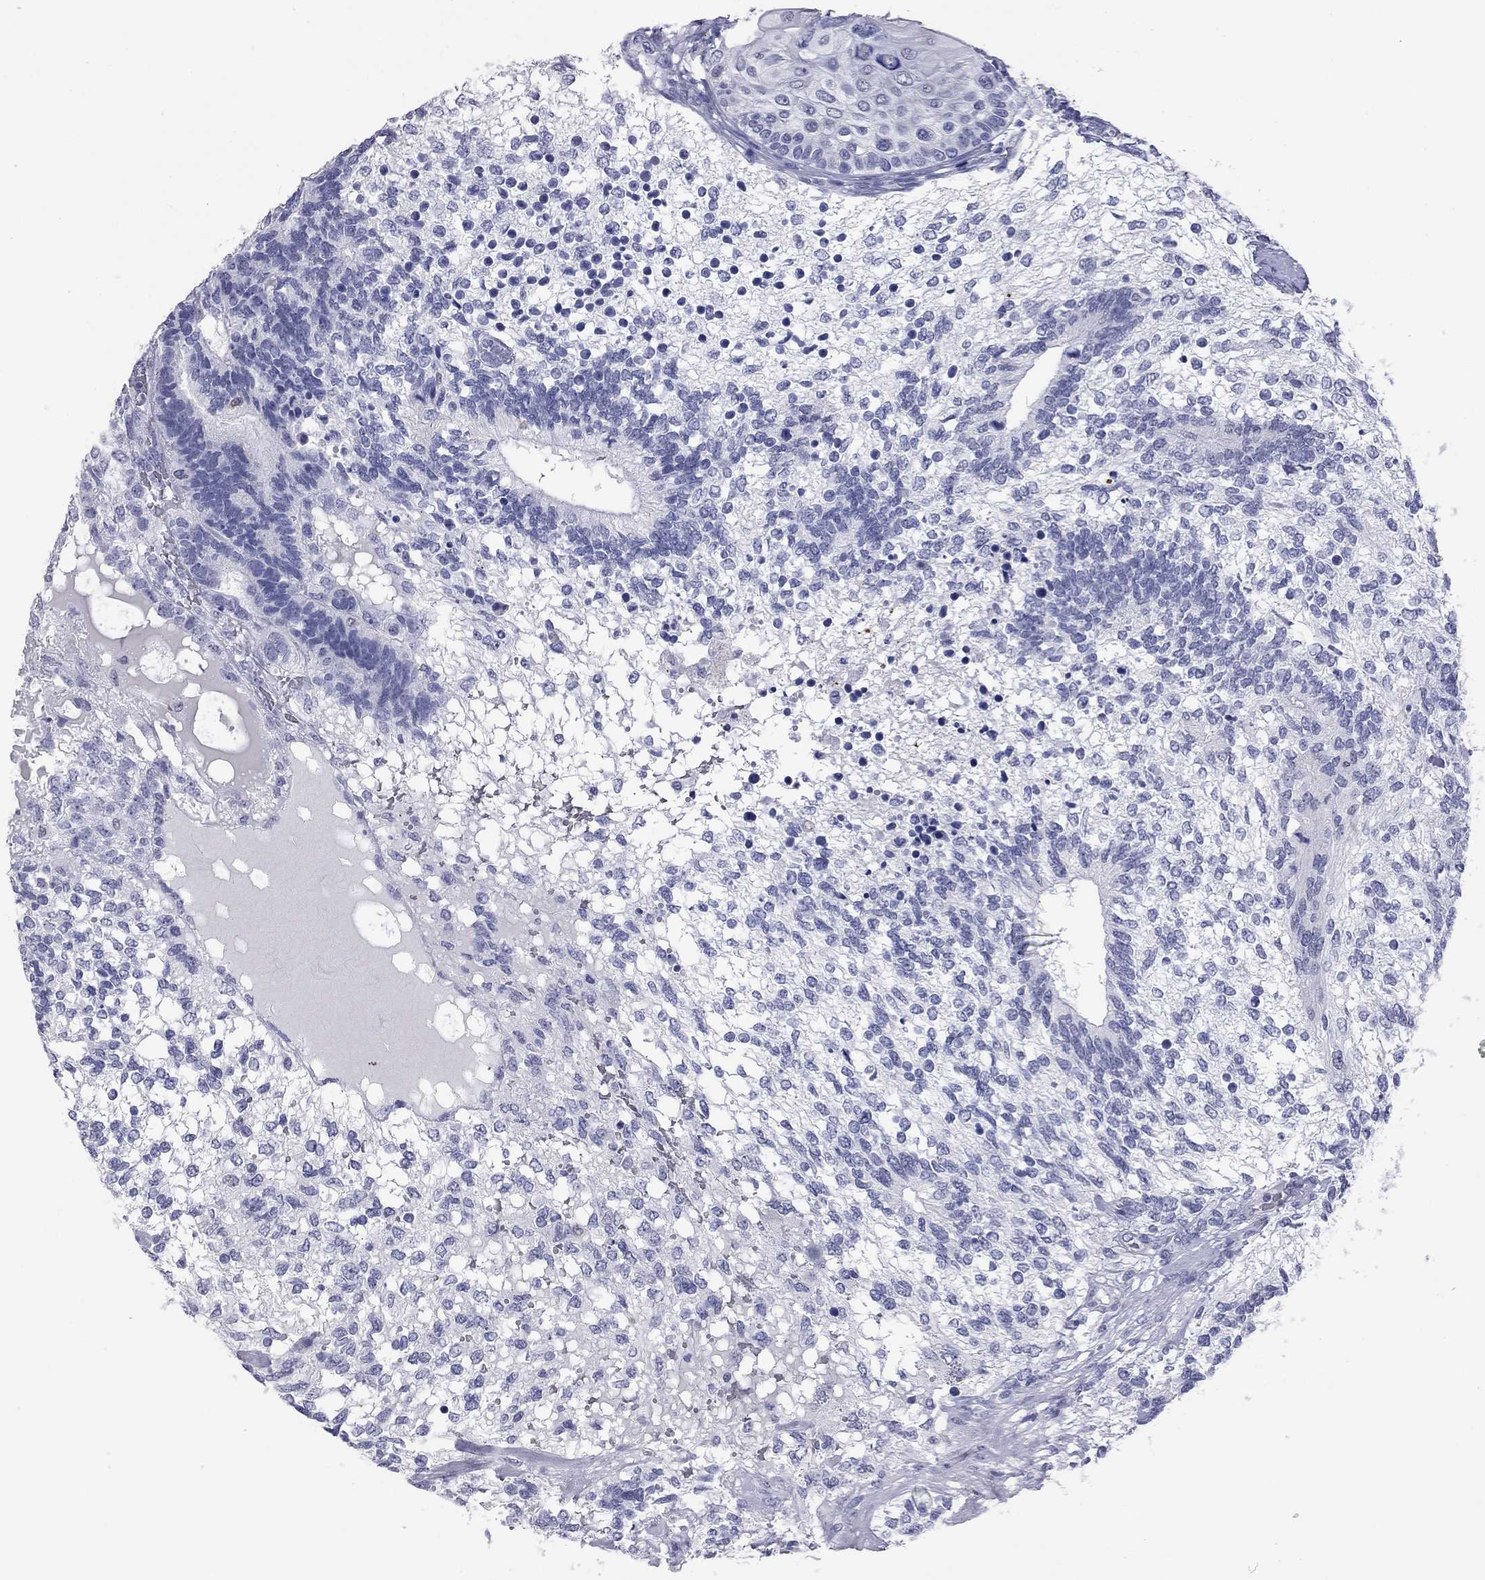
{"staining": {"intensity": "negative", "quantity": "none", "location": "none"}, "tissue": "testis cancer", "cell_type": "Tumor cells", "image_type": "cancer", "snomed": [{"axis": "morphology", "description": "Seminoma, NOS"}, {"axis": "morphology", "description": "Carcinoma, Embryonal, NOS"}, {"axis": "topography", "description": "Testis"}], "caption": "The micrograph exhibits no staining of tumor cells in testis seminoma.", "gene": "AK8", "patient": {"sex": "male", "age": 41}}